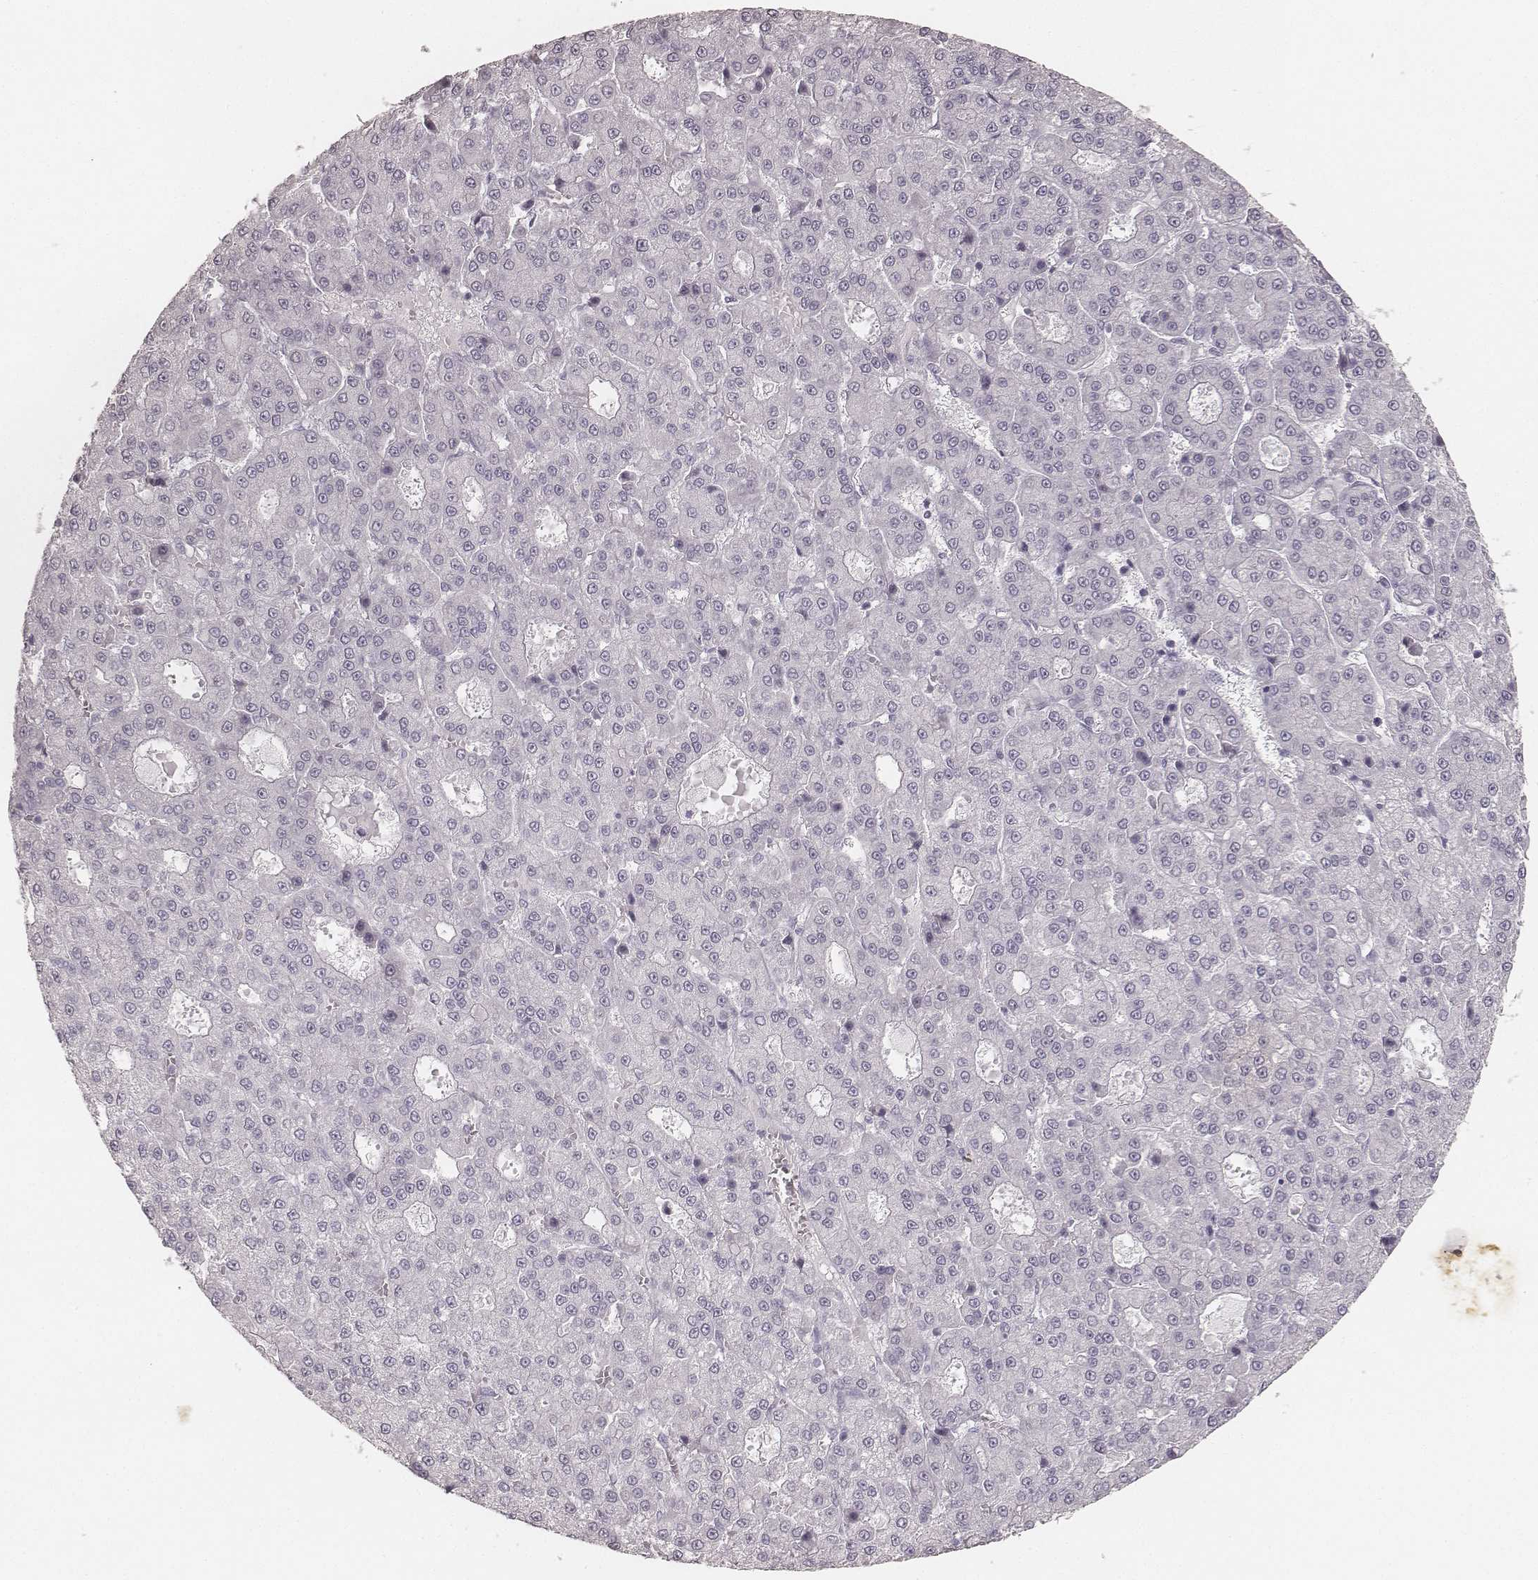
{"staining": {"intensity": "negative", "quantity": "none", "location": "none"}, "tissue": "liver cancer", "cell_type": "Tumor cells", "image_type": "cancer", "snomed": [{"axis": "morphology", "description": "Carcinoma, Hepatocellular, NOS"}, {"axis": "topography", "description": "Liver"}], "caption": "Histopathology image shows no significant protein expression in tumor cells of liver cancer.", "gene": "KRT34", "patient": {"sex": "male", "age": 70}}